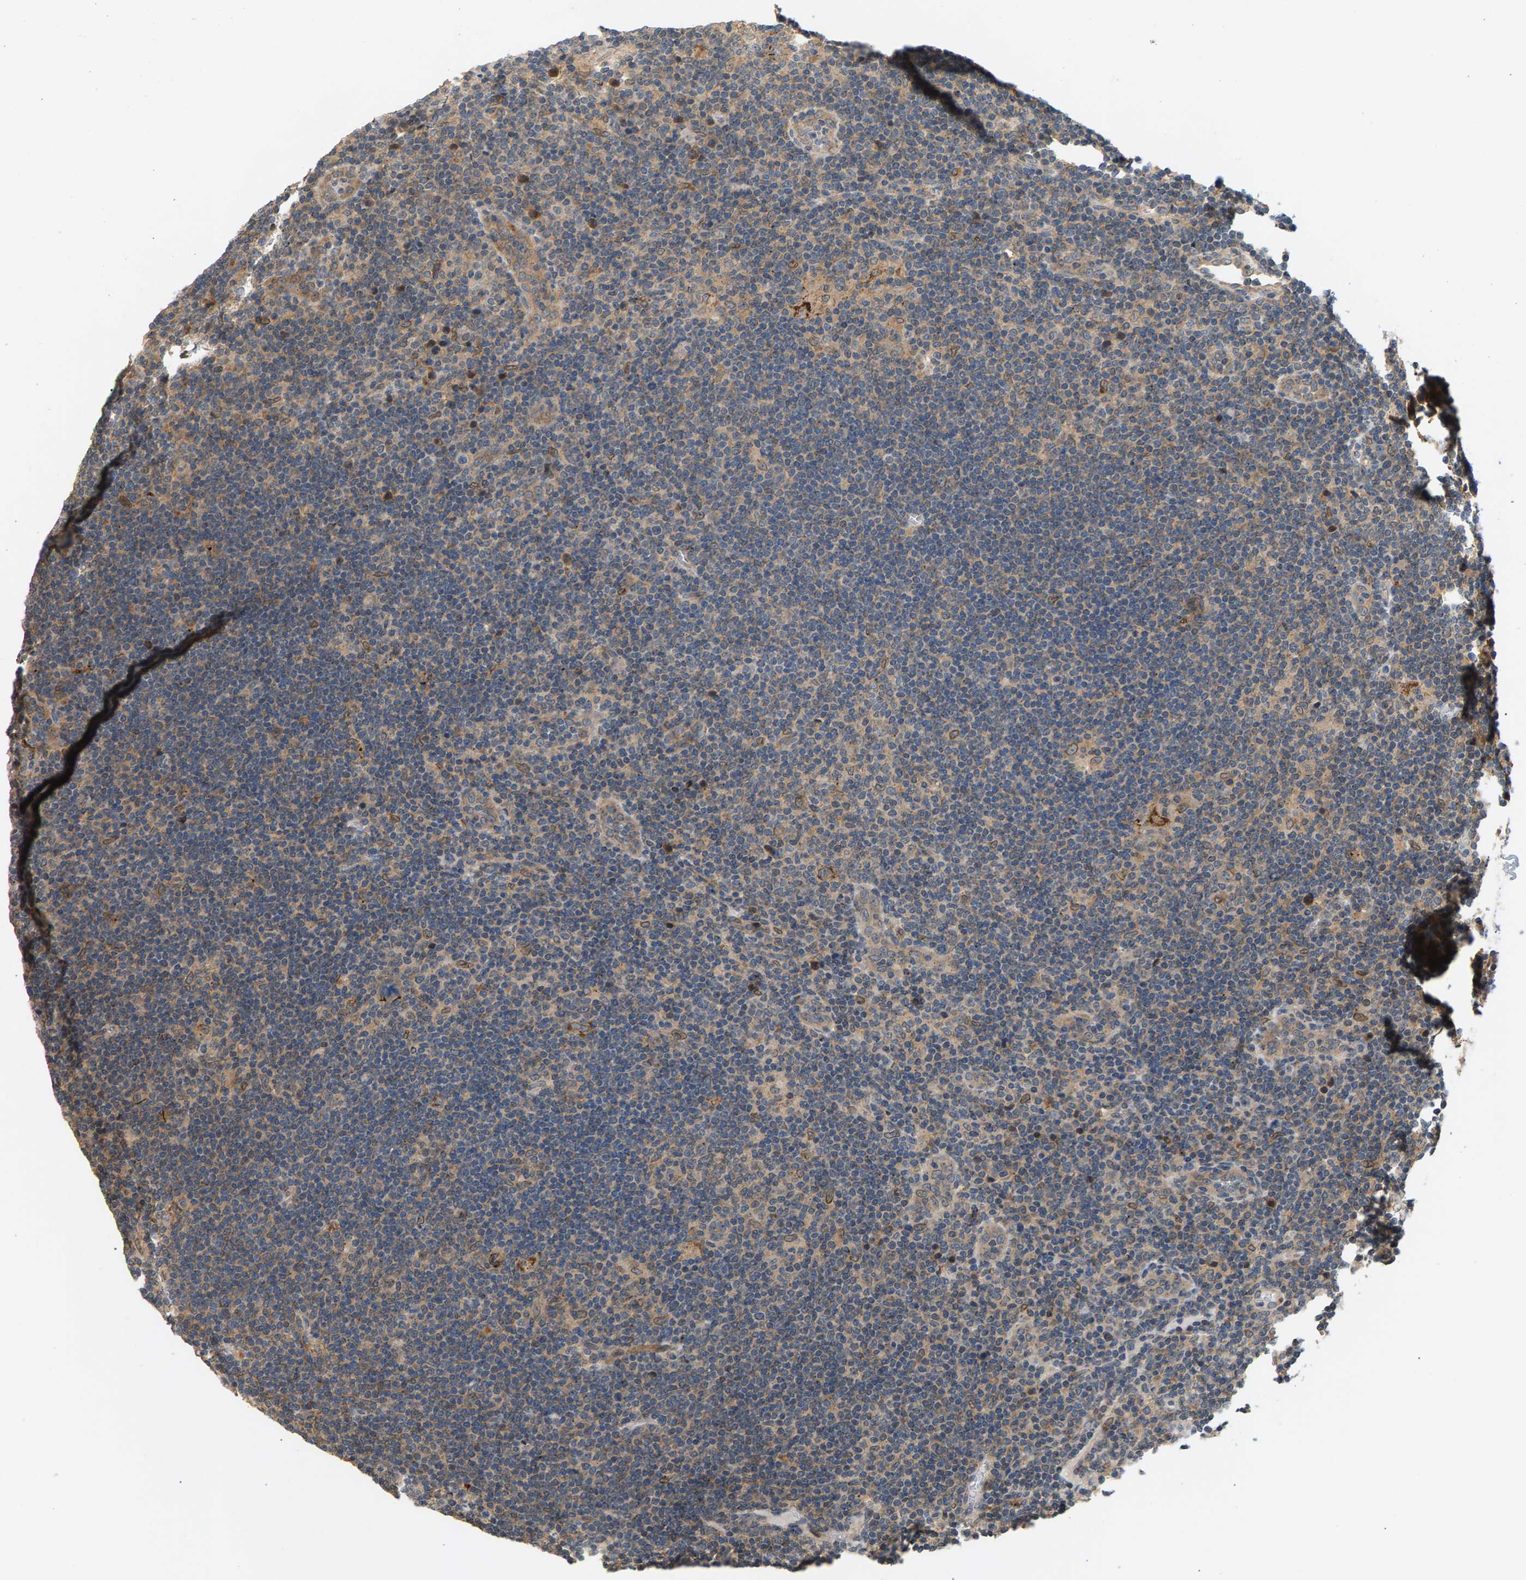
{"staining": {"intensity": "moderate", "quantity": "25%-75%", "location": "cytoplasmic/membranous"}, "tissue": "lymphoma", "cell_type": "Tumor cells", "image_type": "cancer", "snomed": [{"axis": "morphology", "description": "Hodgkin's disease, NOS"}, {"axis": "topography", "description": "Lymph node"}], "caption": "Lymphoma stained with a protein marker exhibits moderate staining in tumor cells.", "gene": "MAP2K5", "patient": {"sex": "female", "age": 57}}